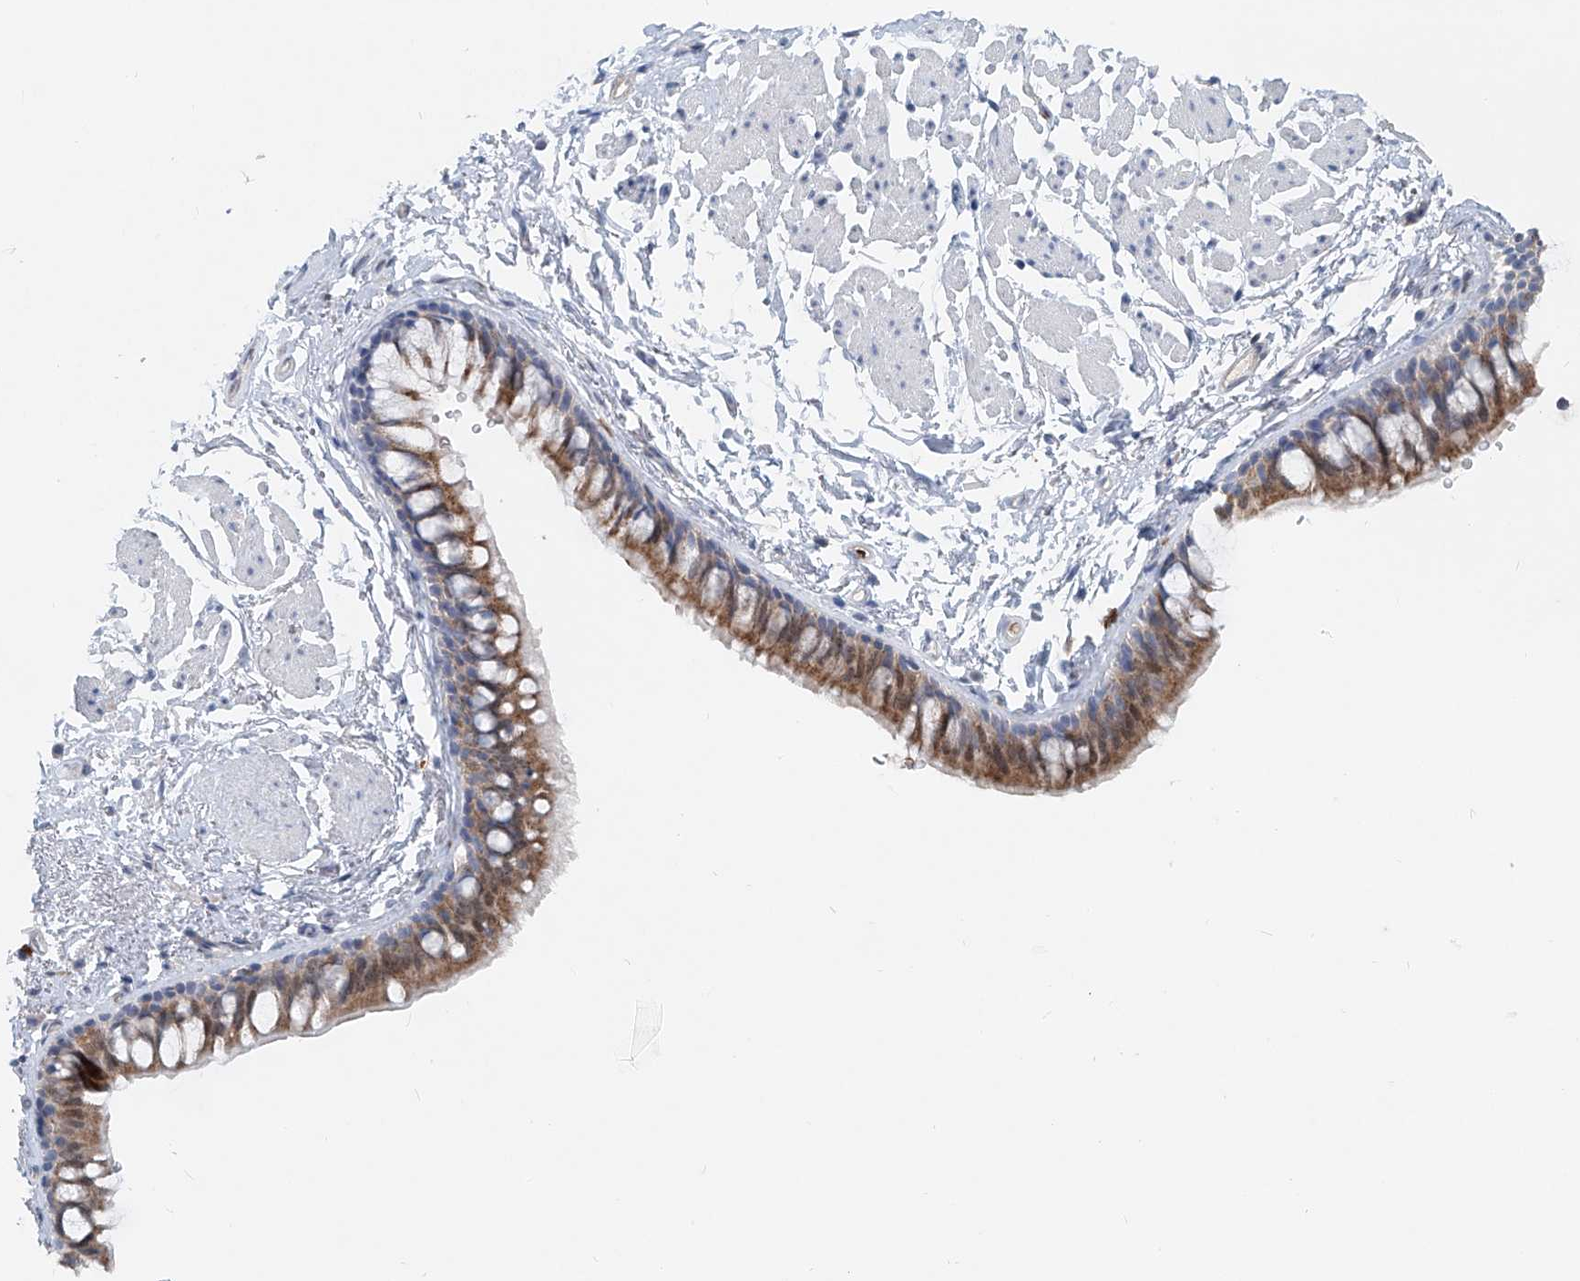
{"staining": {"intensity": "moderate", "quantity": ">75%", "location": "cytoplasmic/membranous"}, "tissue": "bronchus", "cell_type": "Respiratory epithelial cells", "image_type": "normal", "snomed": [{"axis": "morphology", "description": "Normal tissue, NOS"}, {"axis": "topography", "description": "Cartilage tissue"}, {"axis": "topography", "description": "Bronchus"}], "caption": "A brown stain labels moderate cytoplasmic/membranous positivity of a protein in respiratory epithelial cells of benign bronchus.", "gene": "PTPRA", "patient": {"sex": "female", "age": 73}}